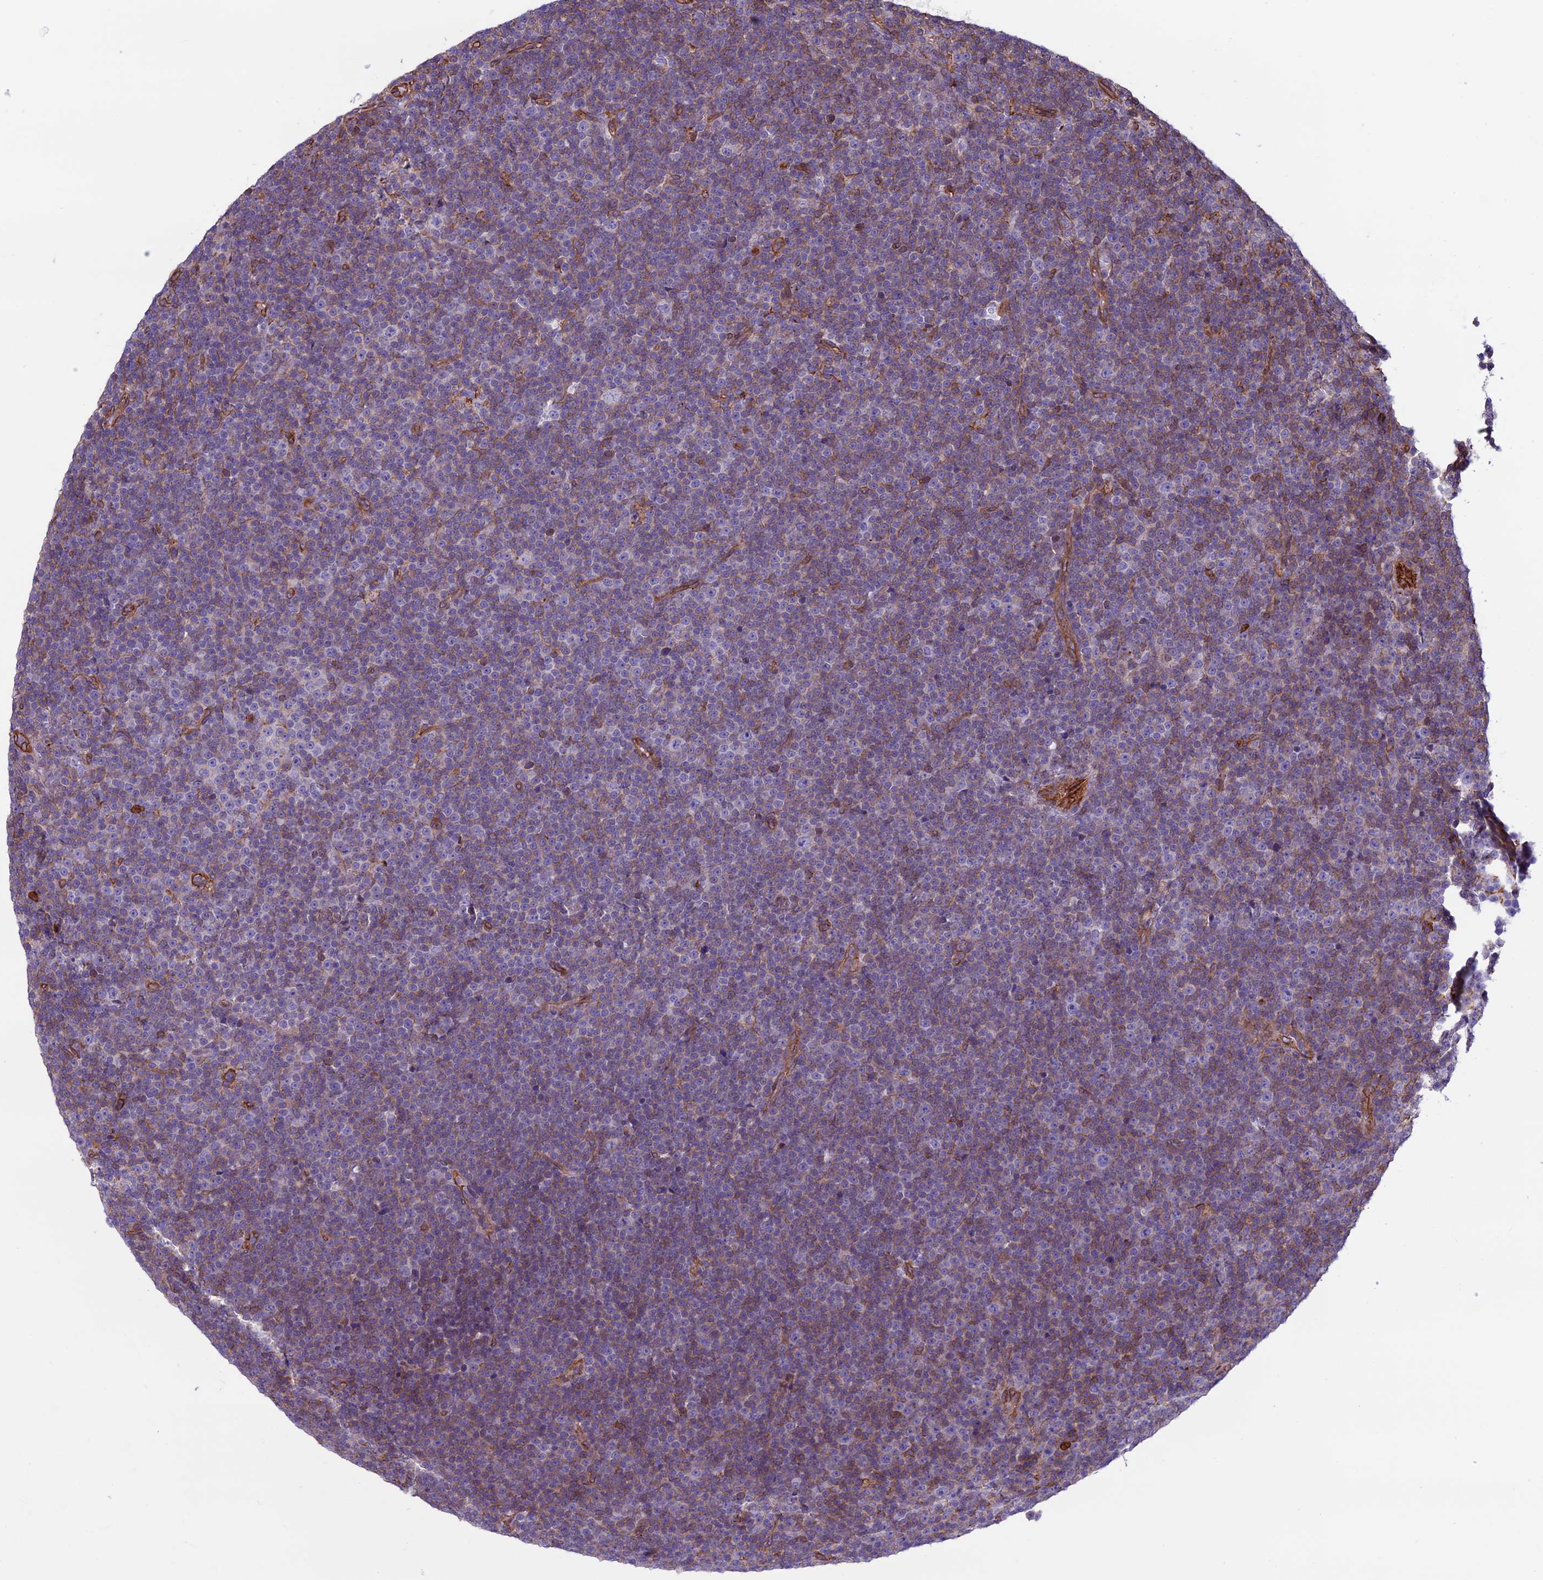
{"staining": {"intensity": "weak", "quantity": "25%-75%", "location": "cytoplasmic/membranous"}, "tissue": "lymphoma", "cell_type": "Tumor cells", "image_type": "cancer", "snomed": [{"axis": "morphology", "description": "Malignant lymphoma, non-Hodgkin's type, Low grade"}, {"axis": "topography", "description": "Lymph node"}], "caption": "Approximately 25%-75% of tumor cells in lymphoma show weak cytoplasmic/membranous protein expression as visualized by brown immunohistochemical staining.", "gene": "ANGPTL2", "patient": {"sex": "female", "age": 67}}